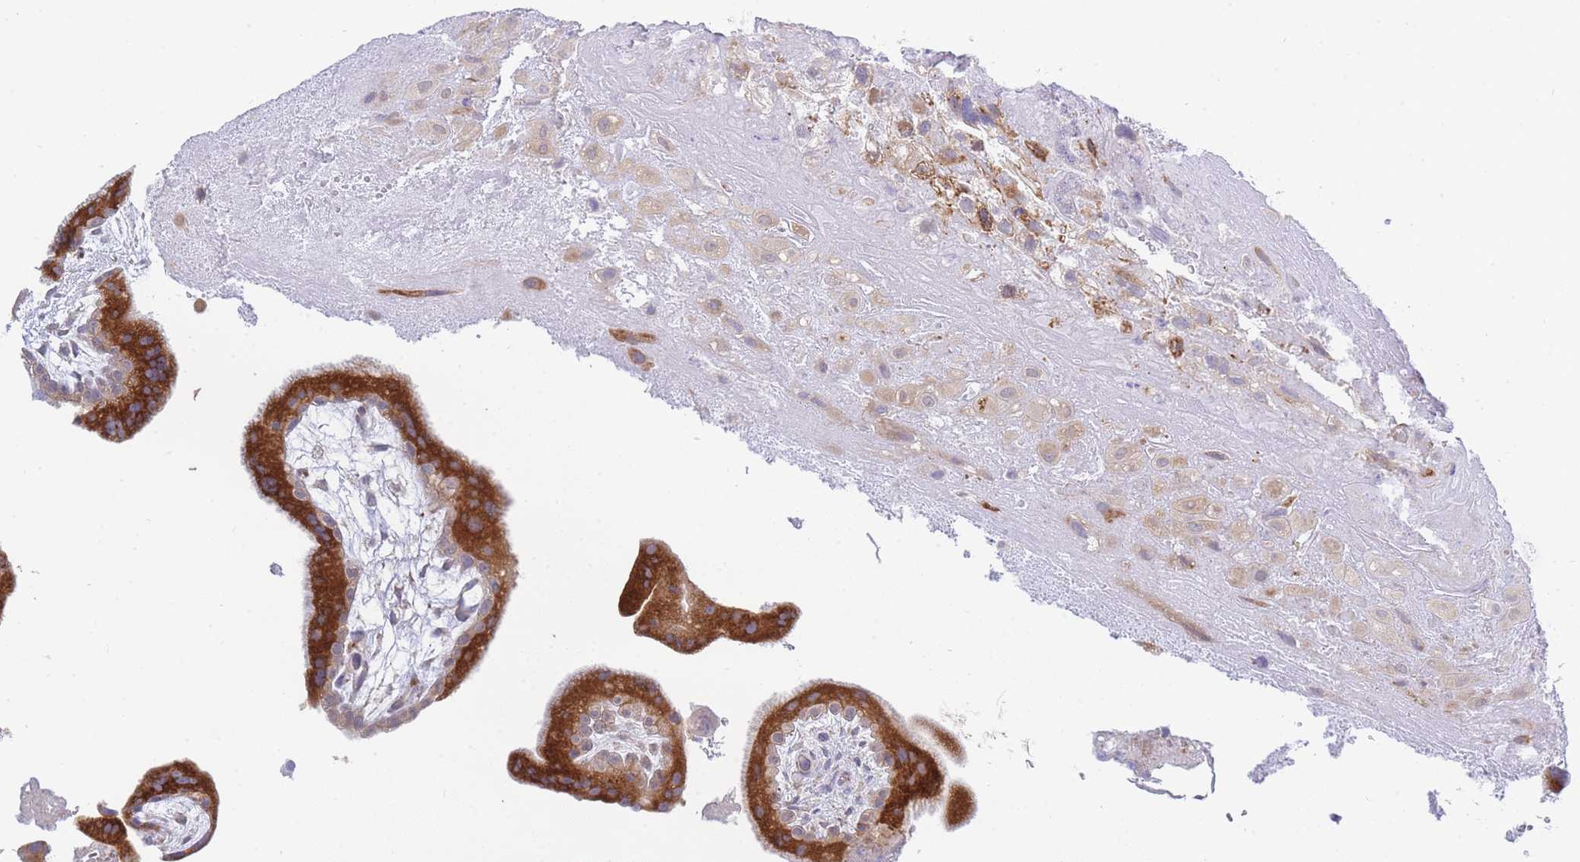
{"staining": {"intensity": "moderate", "quantity": ">75%", "location": "cytoplasmic/membranous"}, "tissue": "placenta", "cell_type": "Decidual cells", "image_type": "normal", "snomed": [{"axis": "morphology", "description": "Normal tissue, NOS"}, {"axis": "topography", "description": "Placenta"}], "caption": "Protein expression analysis of benign placenta displays moderate cytoplasmic/membranous positivity in approximately >75% of decidual cells. The staining was performed using DAB (3,3'-diaminobenzidine), with brown indicating positive protein expression. Nuclei are stained blue with hematoxylin.", "gene": "ZNF510", "patient": {"sex": "female", "age": 35}}